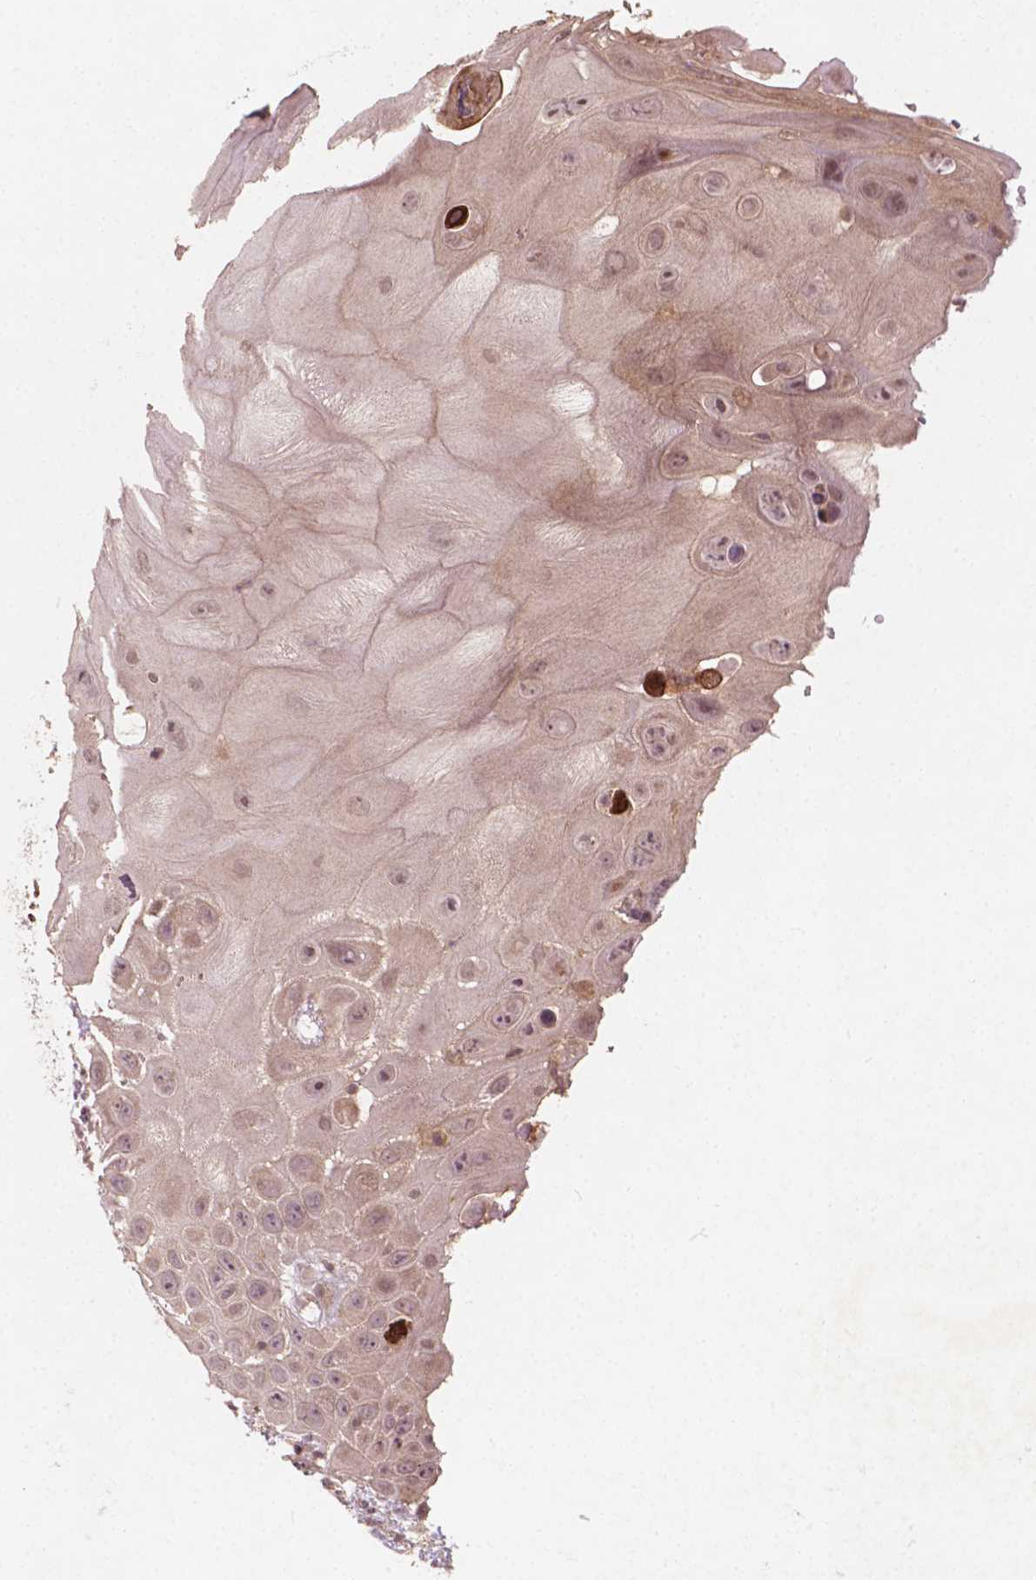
{"staining": {"intensity": "weak", "quantity": "<25%", "location": "cytoplasmic/membranous"}, "tissue": "head and neck cancer", "cell_type": "Tumor cells", "image_type": "cancer", "snomed": [{"axis": "morphology", "description": "Squamous cell carcinoma, NOS"}, {"axis": "topography", "description": "Head-Neck"}], "caption": "Tumor cells are negative for brown protein staining in squamous cell carcinoma (head and neck). (DAB IHC visualized using brightfield microscopy, high magnification).", "gene": "CYFIP2", "patient": {"sex": "male", "age": 65}}